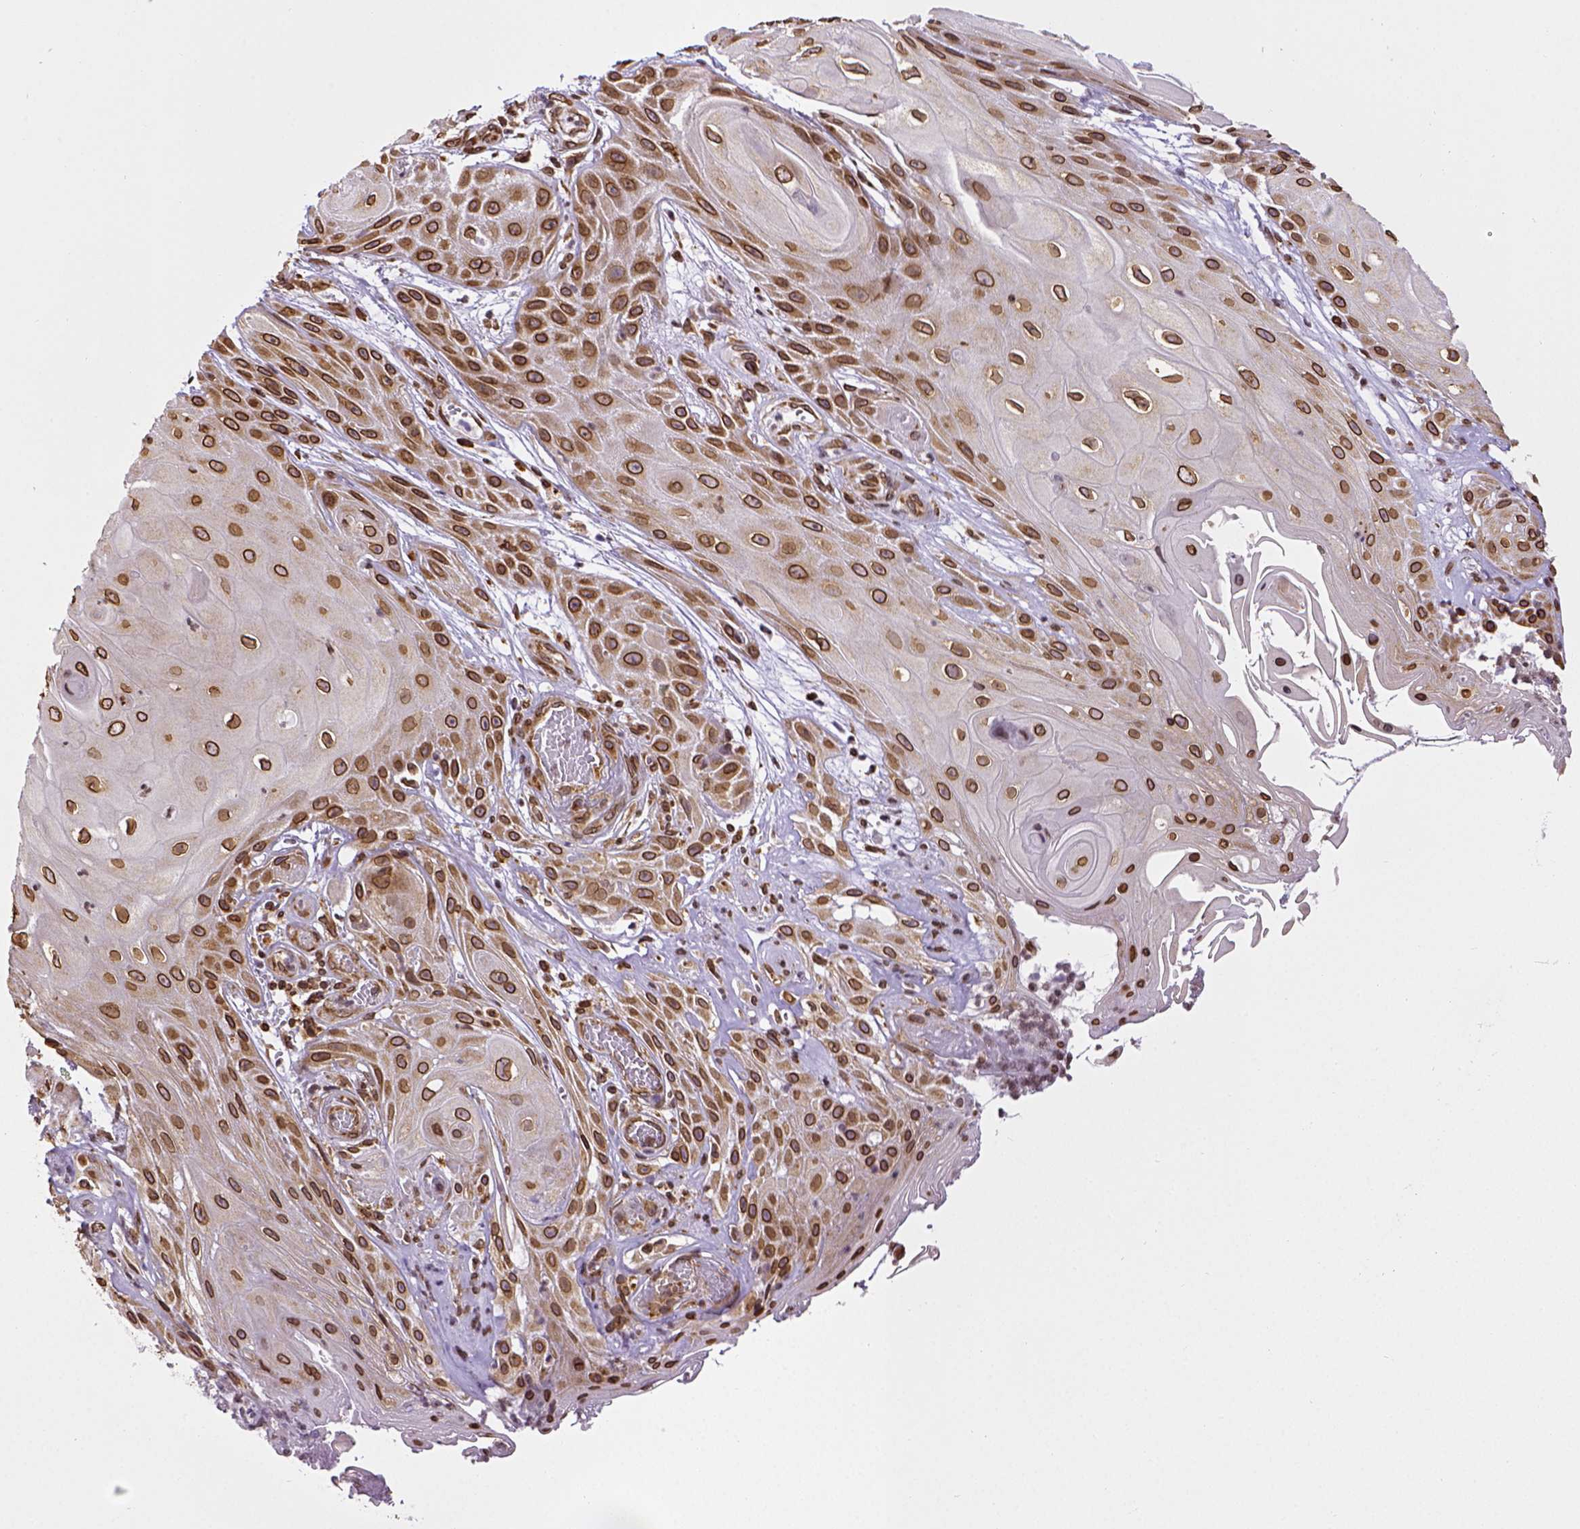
{"staining": {"intensity": "strong", "quantity": ">75%", "location": "cytoplasmic/membranous,nuclear"}, "tissue": "skin cancer", "cell_type": "Tumor cells", "image_type": "cancer", "snomed": [{"axis": "morphology", "description": "Squamous cell carcinoma, NOS"}, {"axis": "topography", "description": "Skin"}], "caption": "IHC (DAB (3,3'-diaminobenzidine)) staining of human squamous cell carcinoma (skin) shows strong cytoplasmic/membranous and nuclear protein expression in approximately >75% of tumor cells.", "gene": "MTDH", "patient": {"sex": "male", "age": 62}}